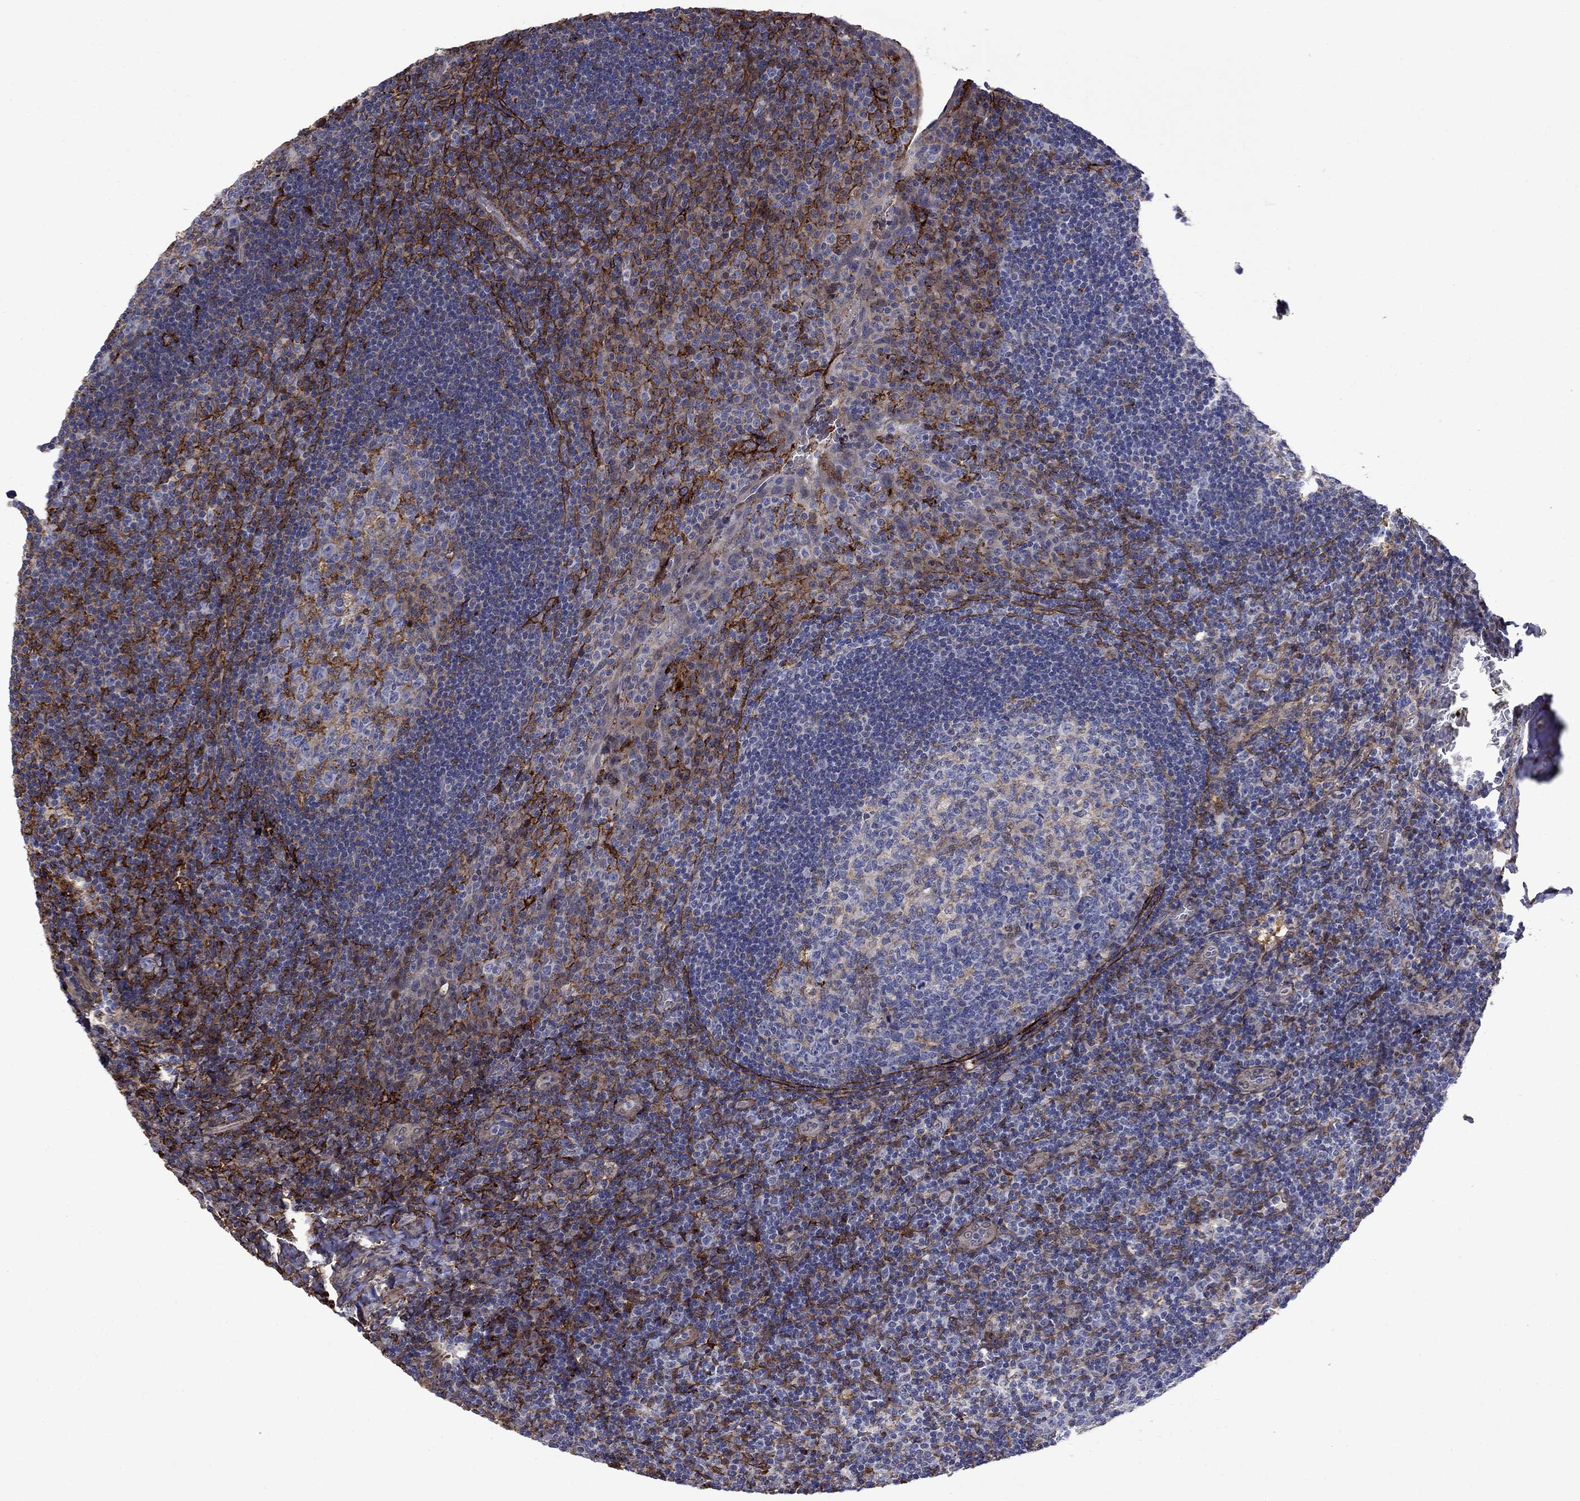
{"staining": {"intensity": "moderate", "quantity": "25%-75%", "location": "cytoplasmic/membranous"}, "tissue": "tonsil", "cell_type": "Germinal center cells", "image_type": "normal", "snomed": [{"axis": "morphology", "description": "Normal tissue, NOS"}, {"axis": "topography", "description": "Tonsil"}], "caption": "Normal tonsil shows moderate cytoplasmic/membranous staining in about 25%-75% of germinal center cells The staining was performed using DAB to visualize the protein expression in brown, while the nuclei were stained in blue with hematoxylin (Magnification: 20x)..", "gene": "PLAU", "patient": {"sex": "male", "age": 17}}